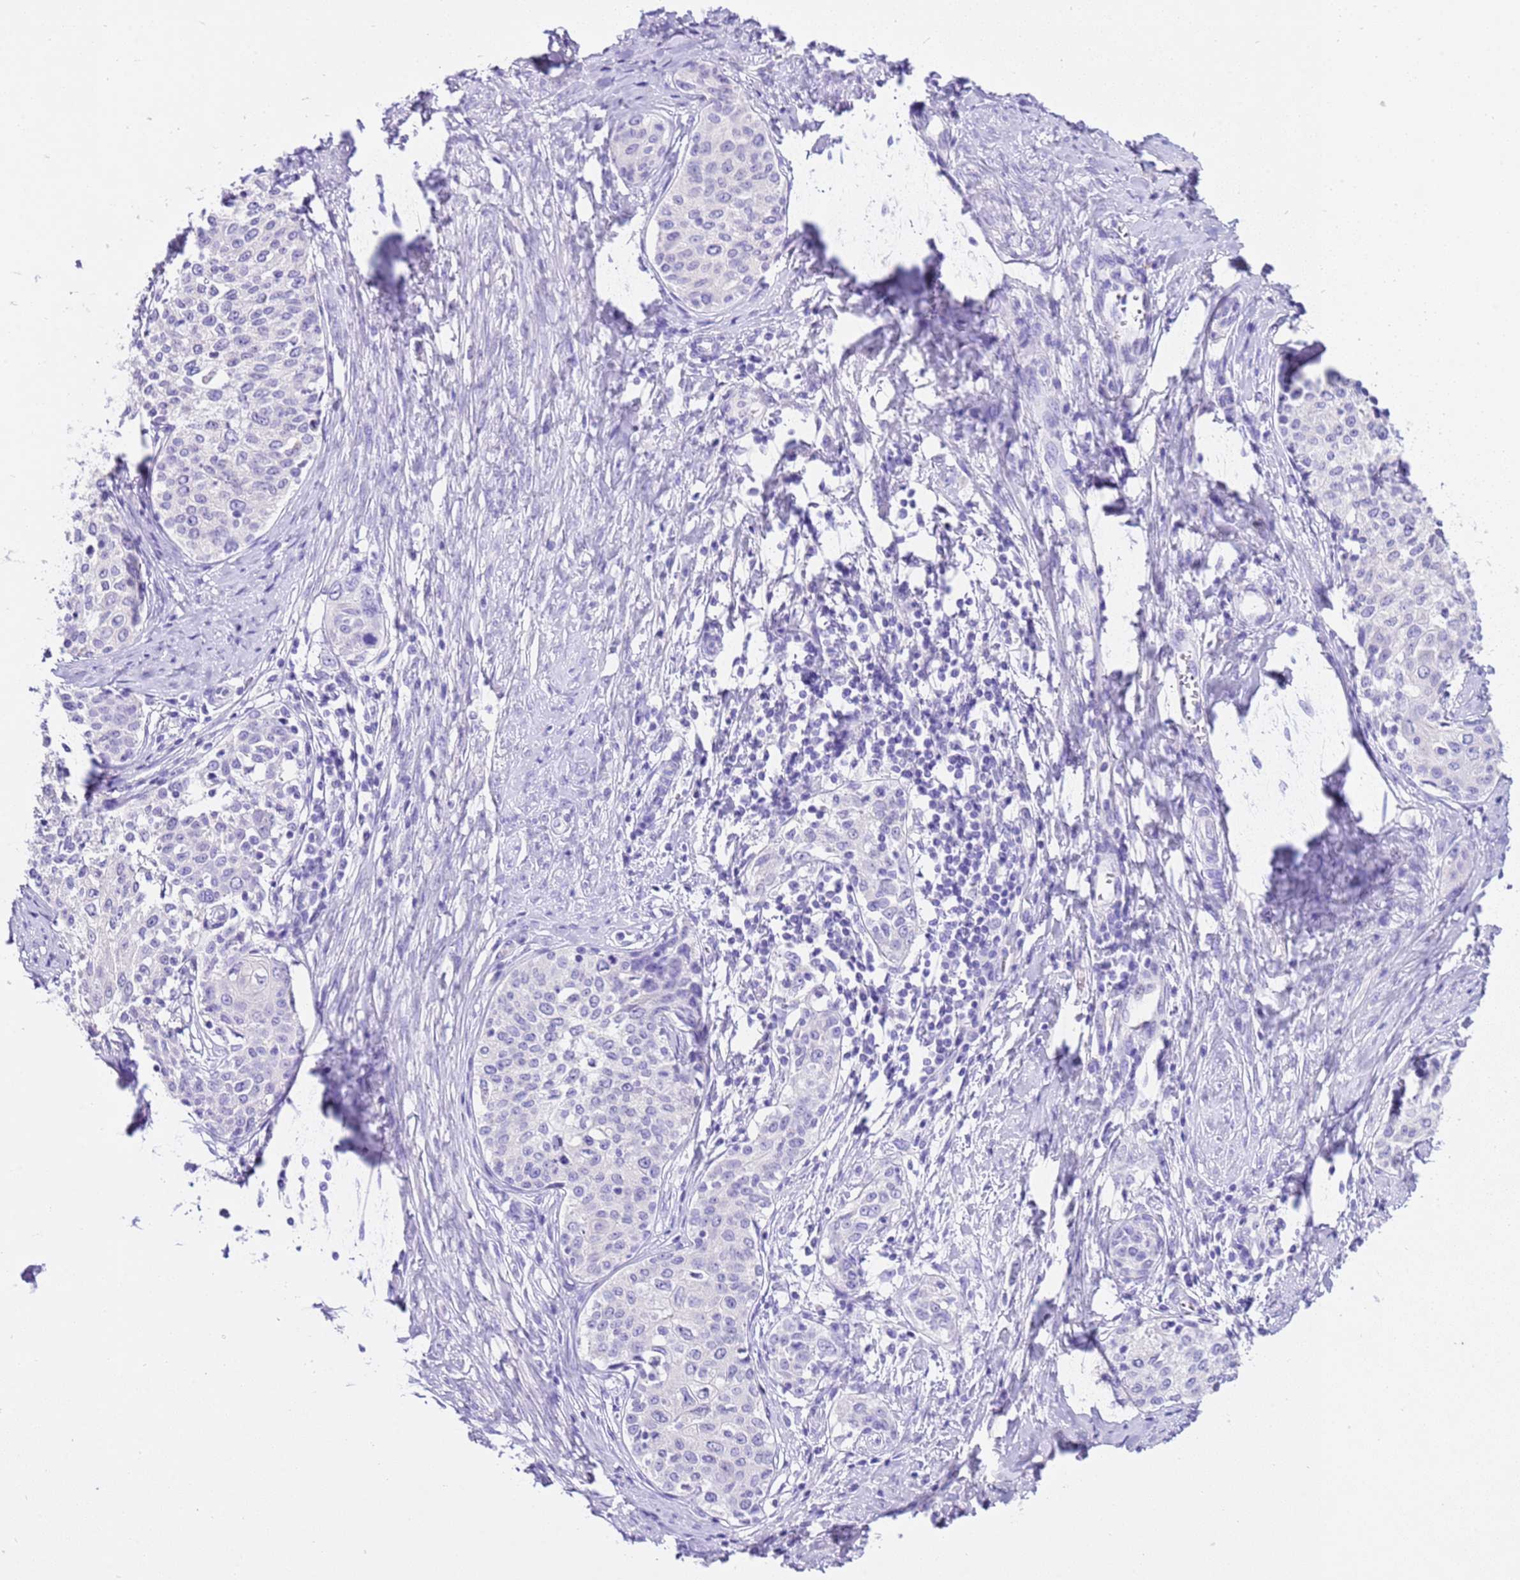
{"staining": {"intensity": "negative", "quantity": "none", "location": "none"}, "tissue": "cervical cancer", "cell_type": "Tumor cells", "image_type": "cancer", "snomed": [{"axis": "morphology", "description": "Squamous cell carcinoma, NOS"}, {"axis": "morphology", "description": "Adenocarcinoma, NOS"}, {"axis": "topography", "description": "Cervix"}], "caption": "The micrograph displays no significant staining in tumor cells of adenocarcinoma (cervical). (DAB immunohistochemistry (IHC) with hematoxylin counter stain).", "gene": "CPB1", "patient": {"sex": "female", "age": 52}}